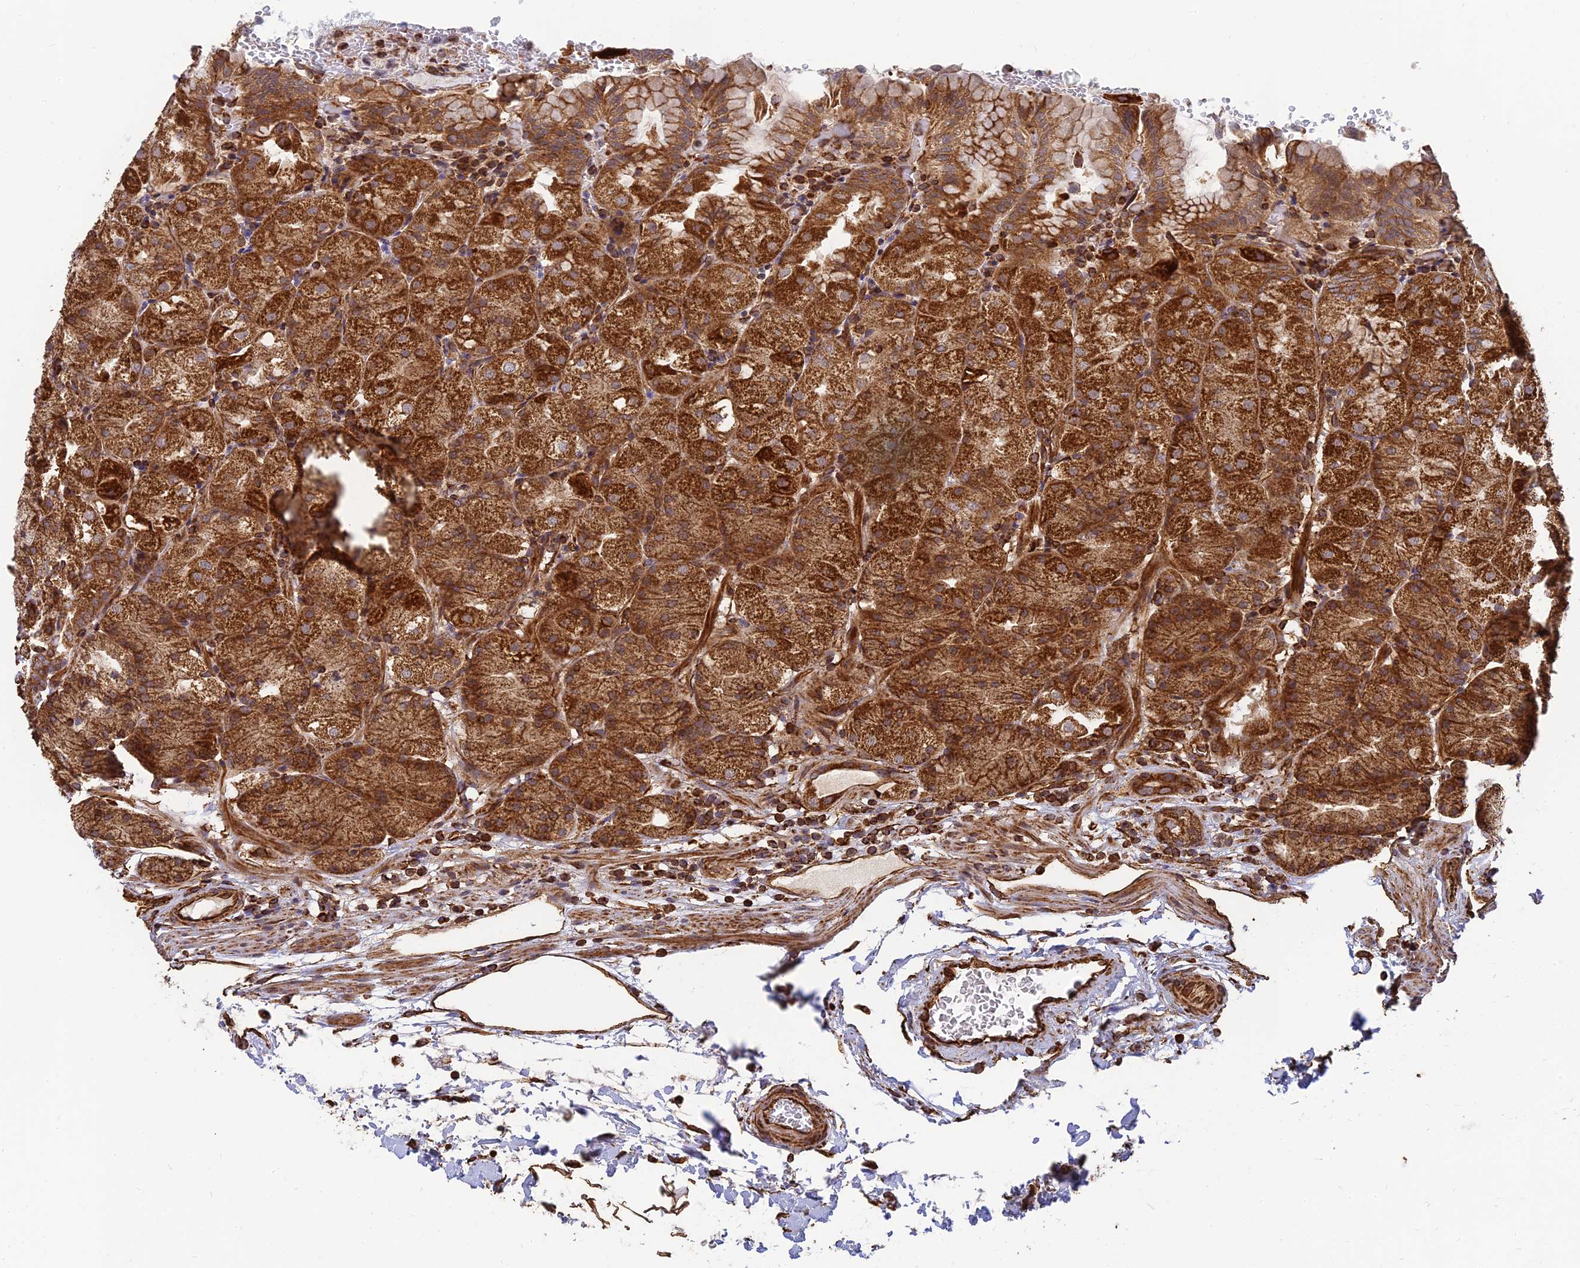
{"staining": {"intensity": "strong", "quantity": ">75%", "location": "cytoplasmic/membranous"}, "tissue": "stomach", "cell_type": "Glandular cells", "image_type": "normal", "snomed": [{"axis": "morphology", "description": "Normal tissue, NOS"}, {"axis": "topography", "description": "Stomach, upper"}, {"axis": "topography", "description": "Stomach, lower"}], "caption": "Stomach stained with immunohistochemistry displays strong cytoplasmic/membranous staining in about >75% of glandular cells. (IHC, brightfield microscopy, high magnification).", "gene": "DSTYK", "patient": {"sex": "male", "age": 62}}